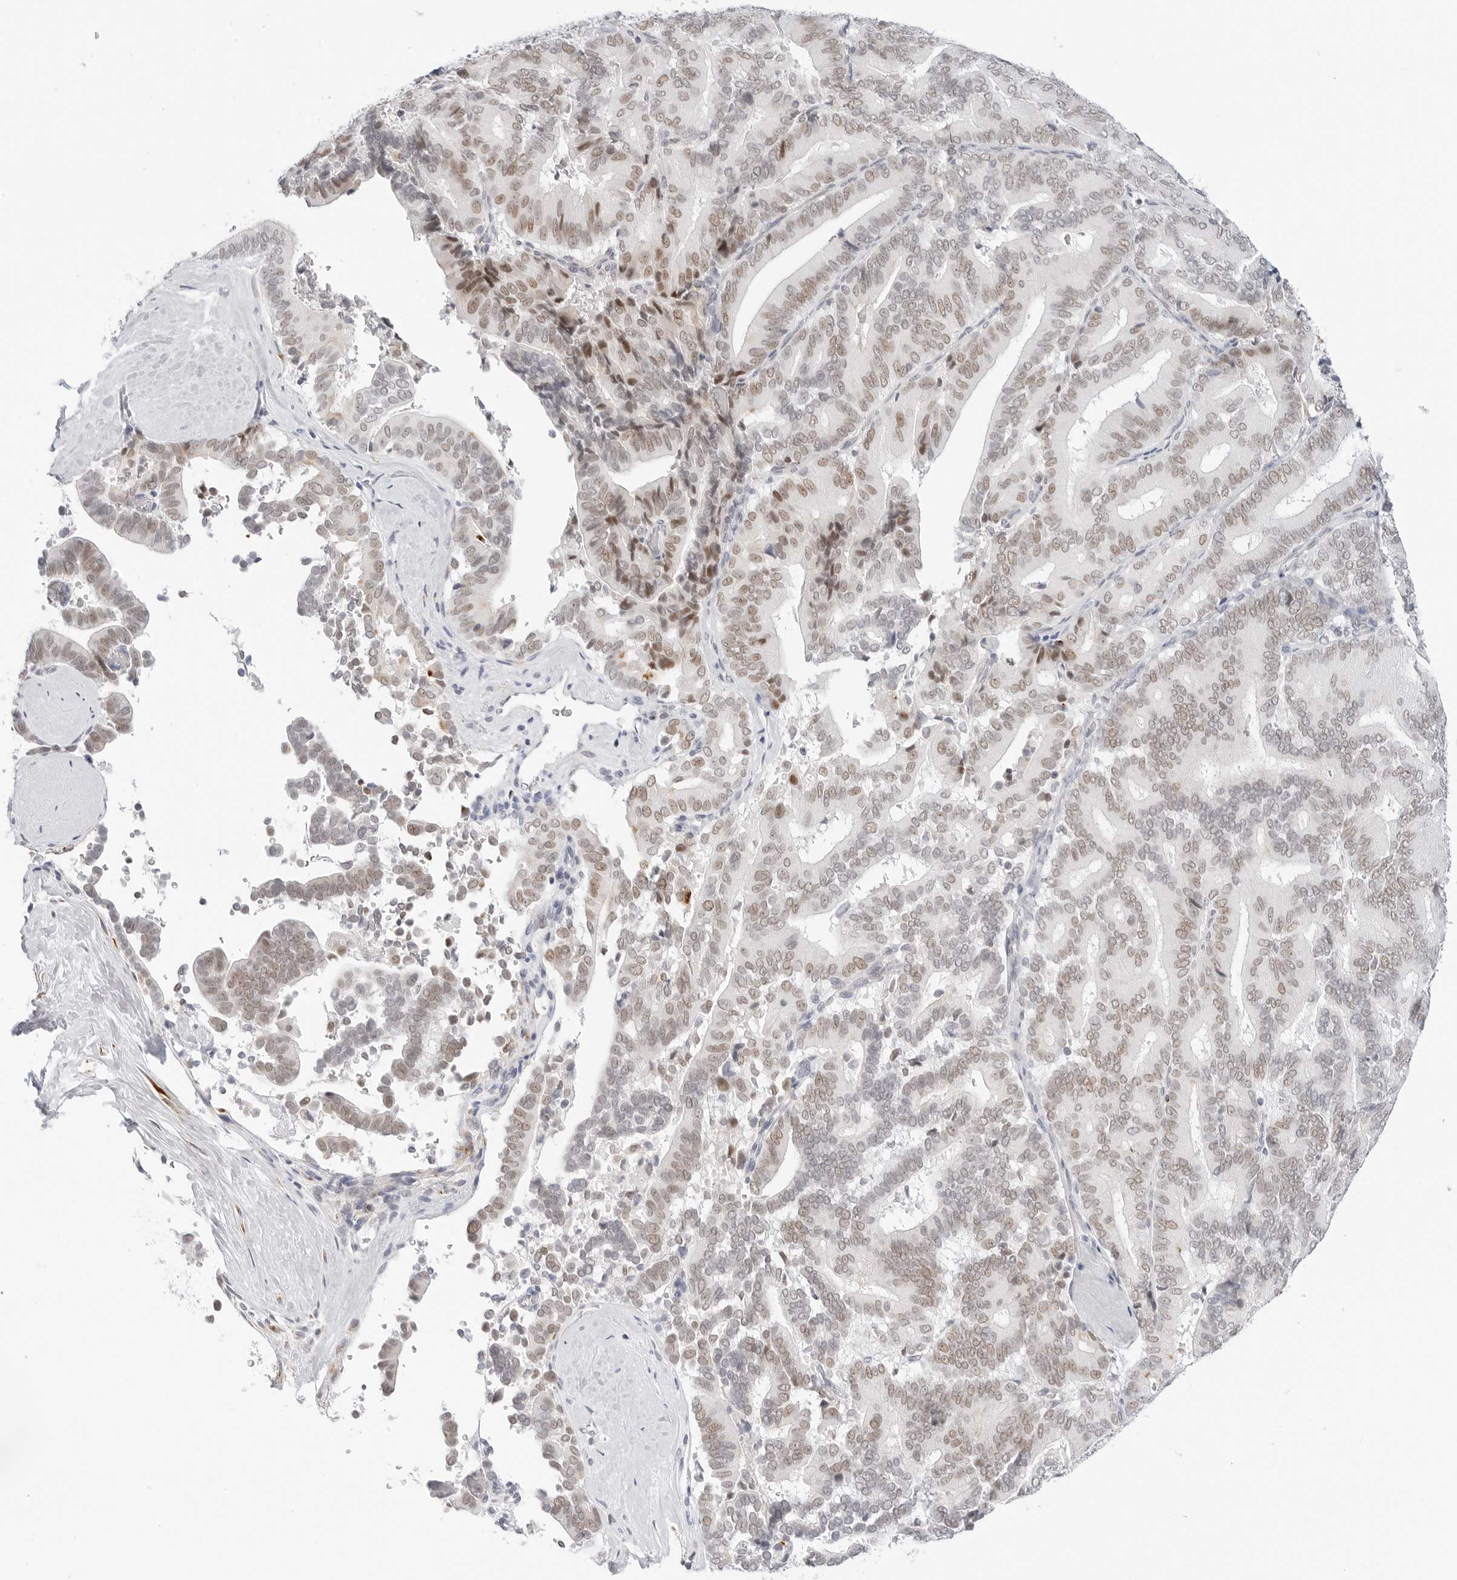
{"staining": {"intensity": "moderate", "quantity": "<25%", "location": "nuclear"}, "tissue": "liver cancer", "cell_type": "Tumor cells", "image_type": "cancer", "snomed": [{"axis": "morphology", "description": "Cholangiocarcinoma"}, {"axis": "topography", "description": "Liver"}], "caption": "Immunohistochemical staining of human liver cancer (cholangiocarcinoma) shows moderate nuclear protein expression in about <25% of tumor cells.", "gene": "TSEN2", "patient": {"sex": "female", "age": 75}}